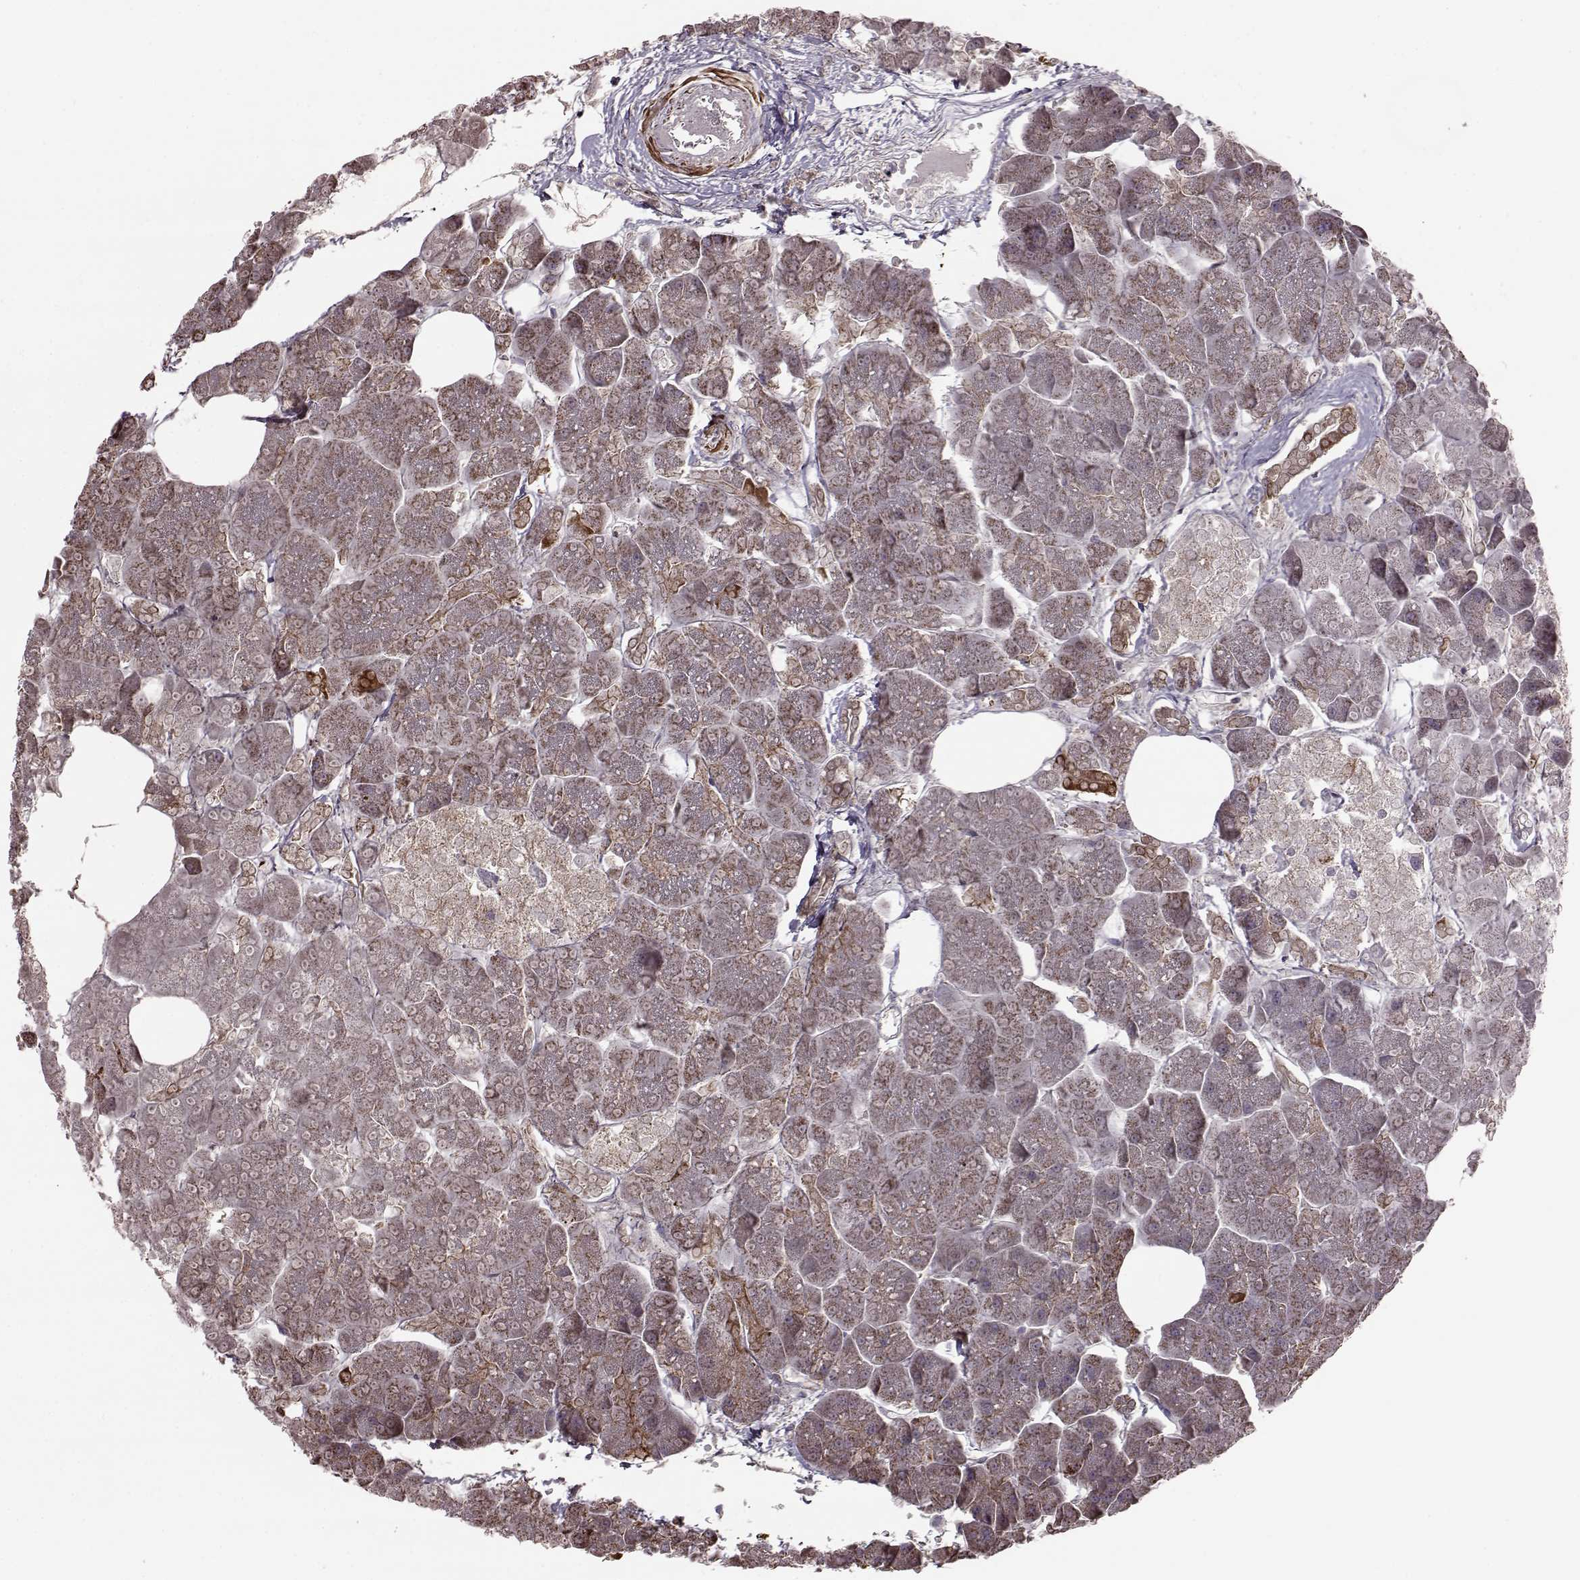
{"staining": {"intensity": "strong", "quantity": "<25%", "location": "cytoplasmic/membranous"}, "tissue": "pancreas", "cell_type": "Exocrine glandular cells", "image_type": "normal", "snomed": [{"axis": "morphology", "description": "Normal tissue, NOS"}, {"axis": "topography", "description": "Adipose tissue"}, {"axis": "topography", "description": "Pancreas"}, {"axis": "topography", "description": "Peripheral nerve tissue"}], "caption": "Protein expression by immunohistochemistry (IHC) displays strong cytoplasmic/membranous expression in approximately <25% of exocrine glandular cells in normal pancreas.", "gene": "PUDP", "patient": {"sex": "female", "age": 58}}